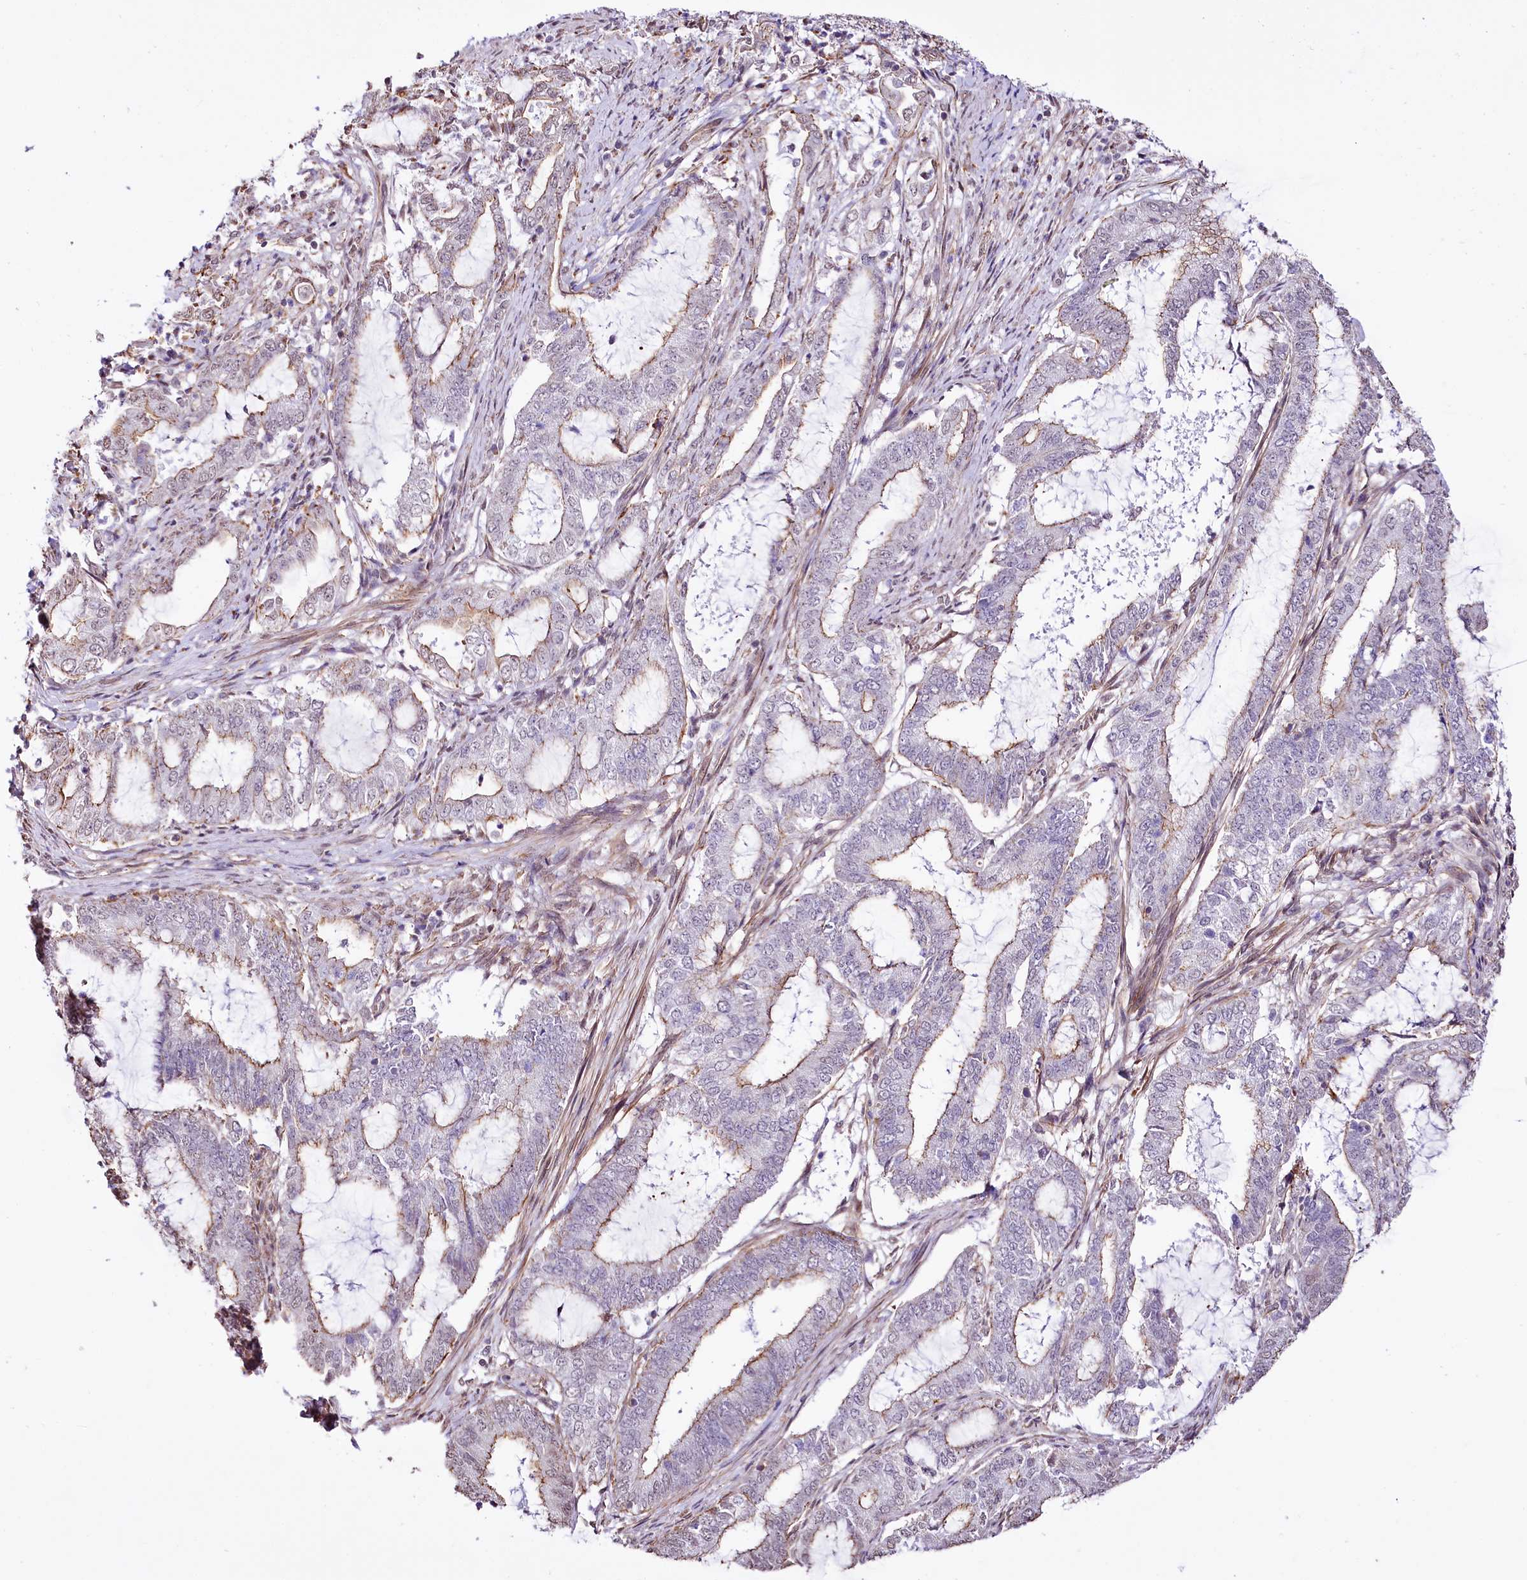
{"staining": {"intensity": "moderate", "quantity": "25%-75%", "location": "cytoplasmic/membranous"}, "tissue": "endometrial cancer", "cell_type": "Tumor cells", "image_type": "cancer", "snomed": [{"axis": "morphology", "description": "Adenocarcinoma, NOS"}, {"axis": "topography", "description": "Endometrium"}], "caption": "Endometrial cancer stained with IHC exhibits moderate cytoplasmic/membranous positivity in approximately 25%-75% of tumor cells.", "gene": "ST7", "patient": {"sex": "female", "age": 51}}